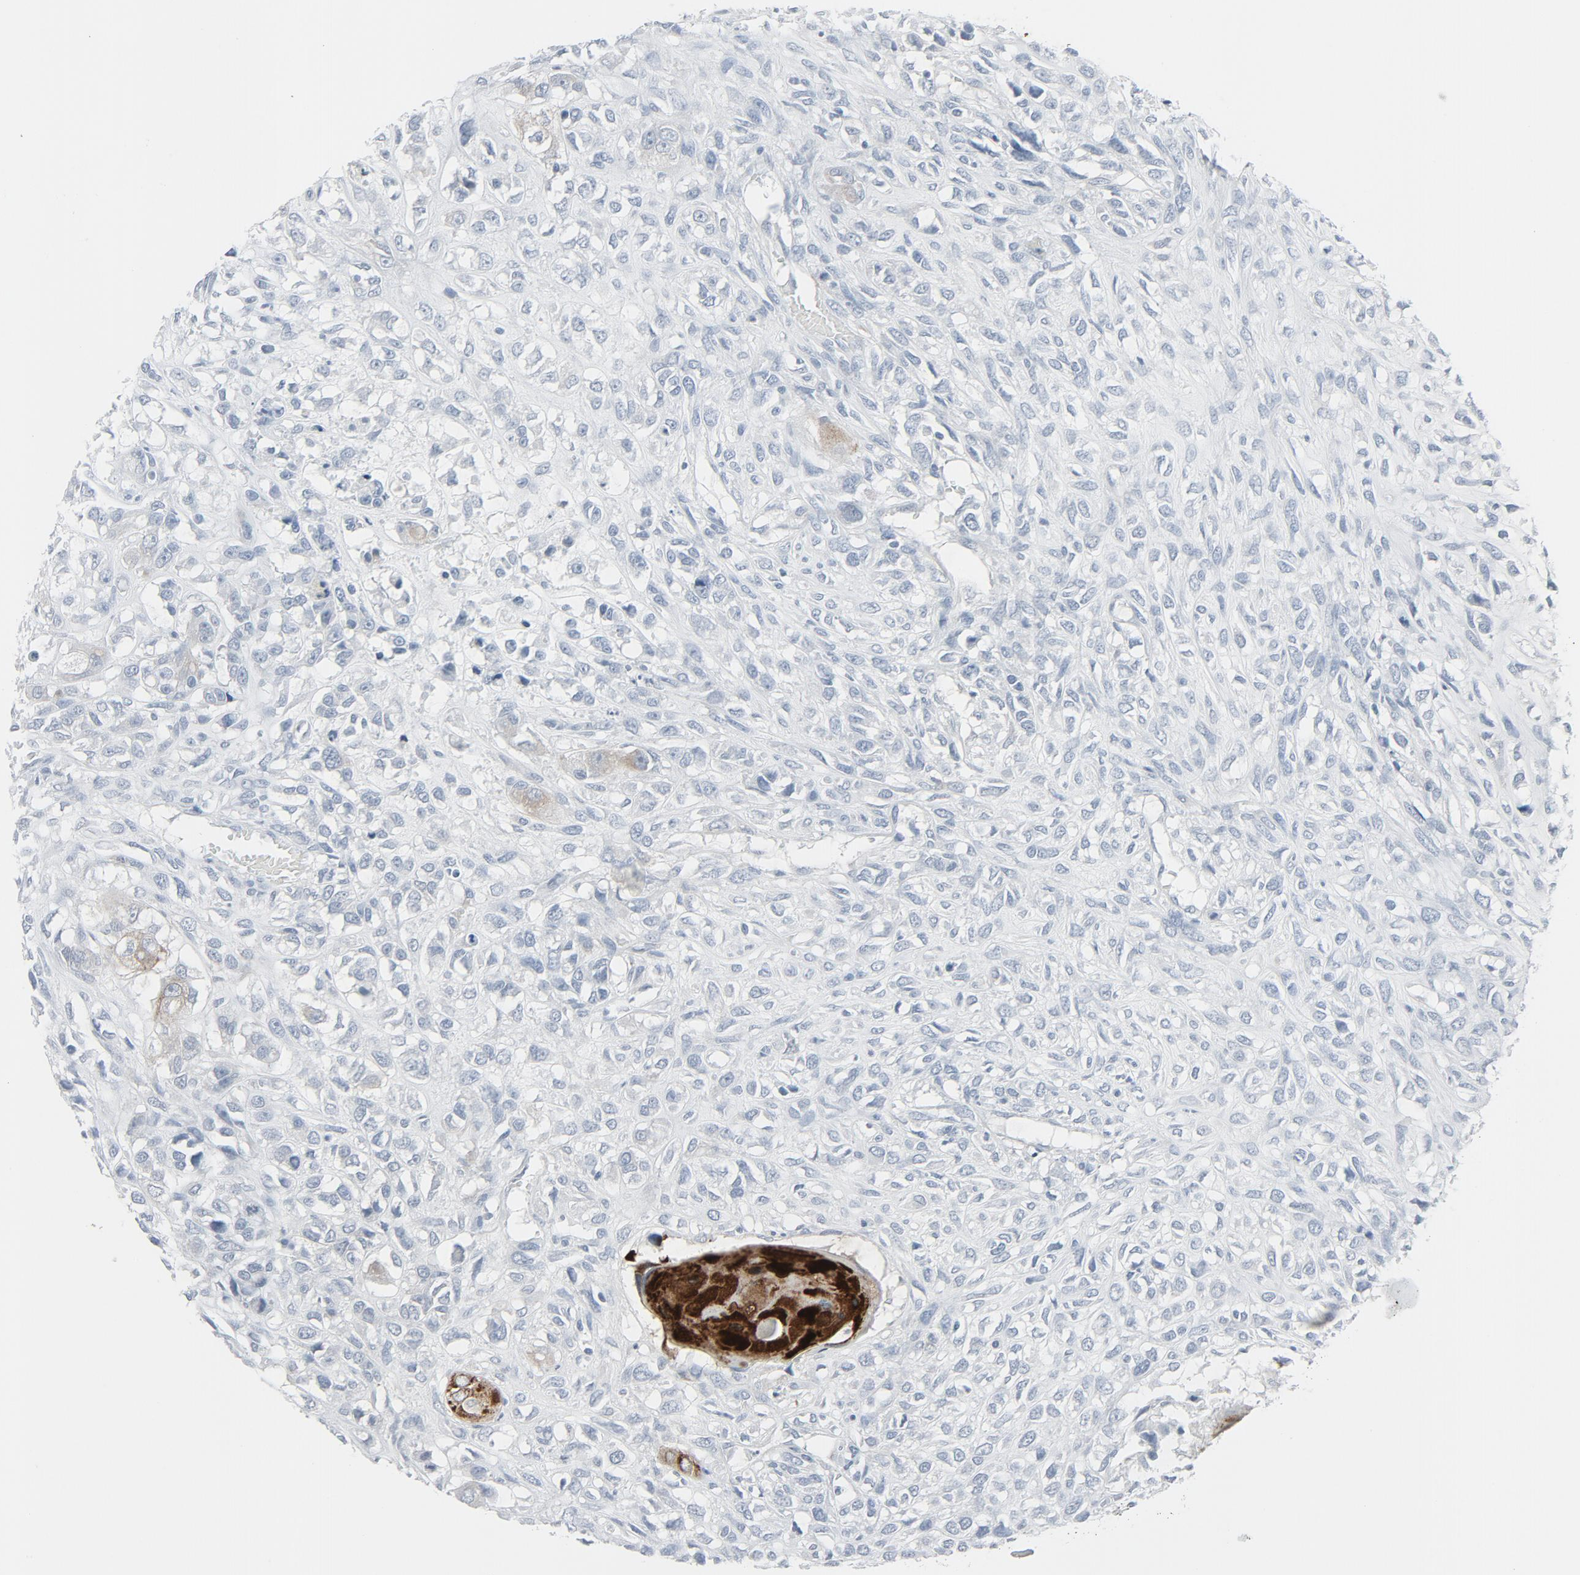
{"staining": {"intensity": "strong", "quantity": "<25%", "location": "cytoplasmic/membranous"}, "tissue": "head and neck cancer", "cell_type": "Tumor cells", "image_type": "cancer", "snomed": [{"axis": "morphology", "description": "Necrosis, NOS"}, {"axis": "morphology", "description": "Neoplasm, malignant, NOS"}, {"axis": "topography", "description": "Salivary gland"}, {"axis": "topography", "description": "Head-Neck"}], "caption": "Immunohistochemistry (DAB) staining of head and neck cancer (neoplasm (malignant)) shows strong cytoplasmic/membranous protein positivity in about <25% of tumor cells.", "gene": "FGFR3", "patient": {"sex": "male", "age": 43}}